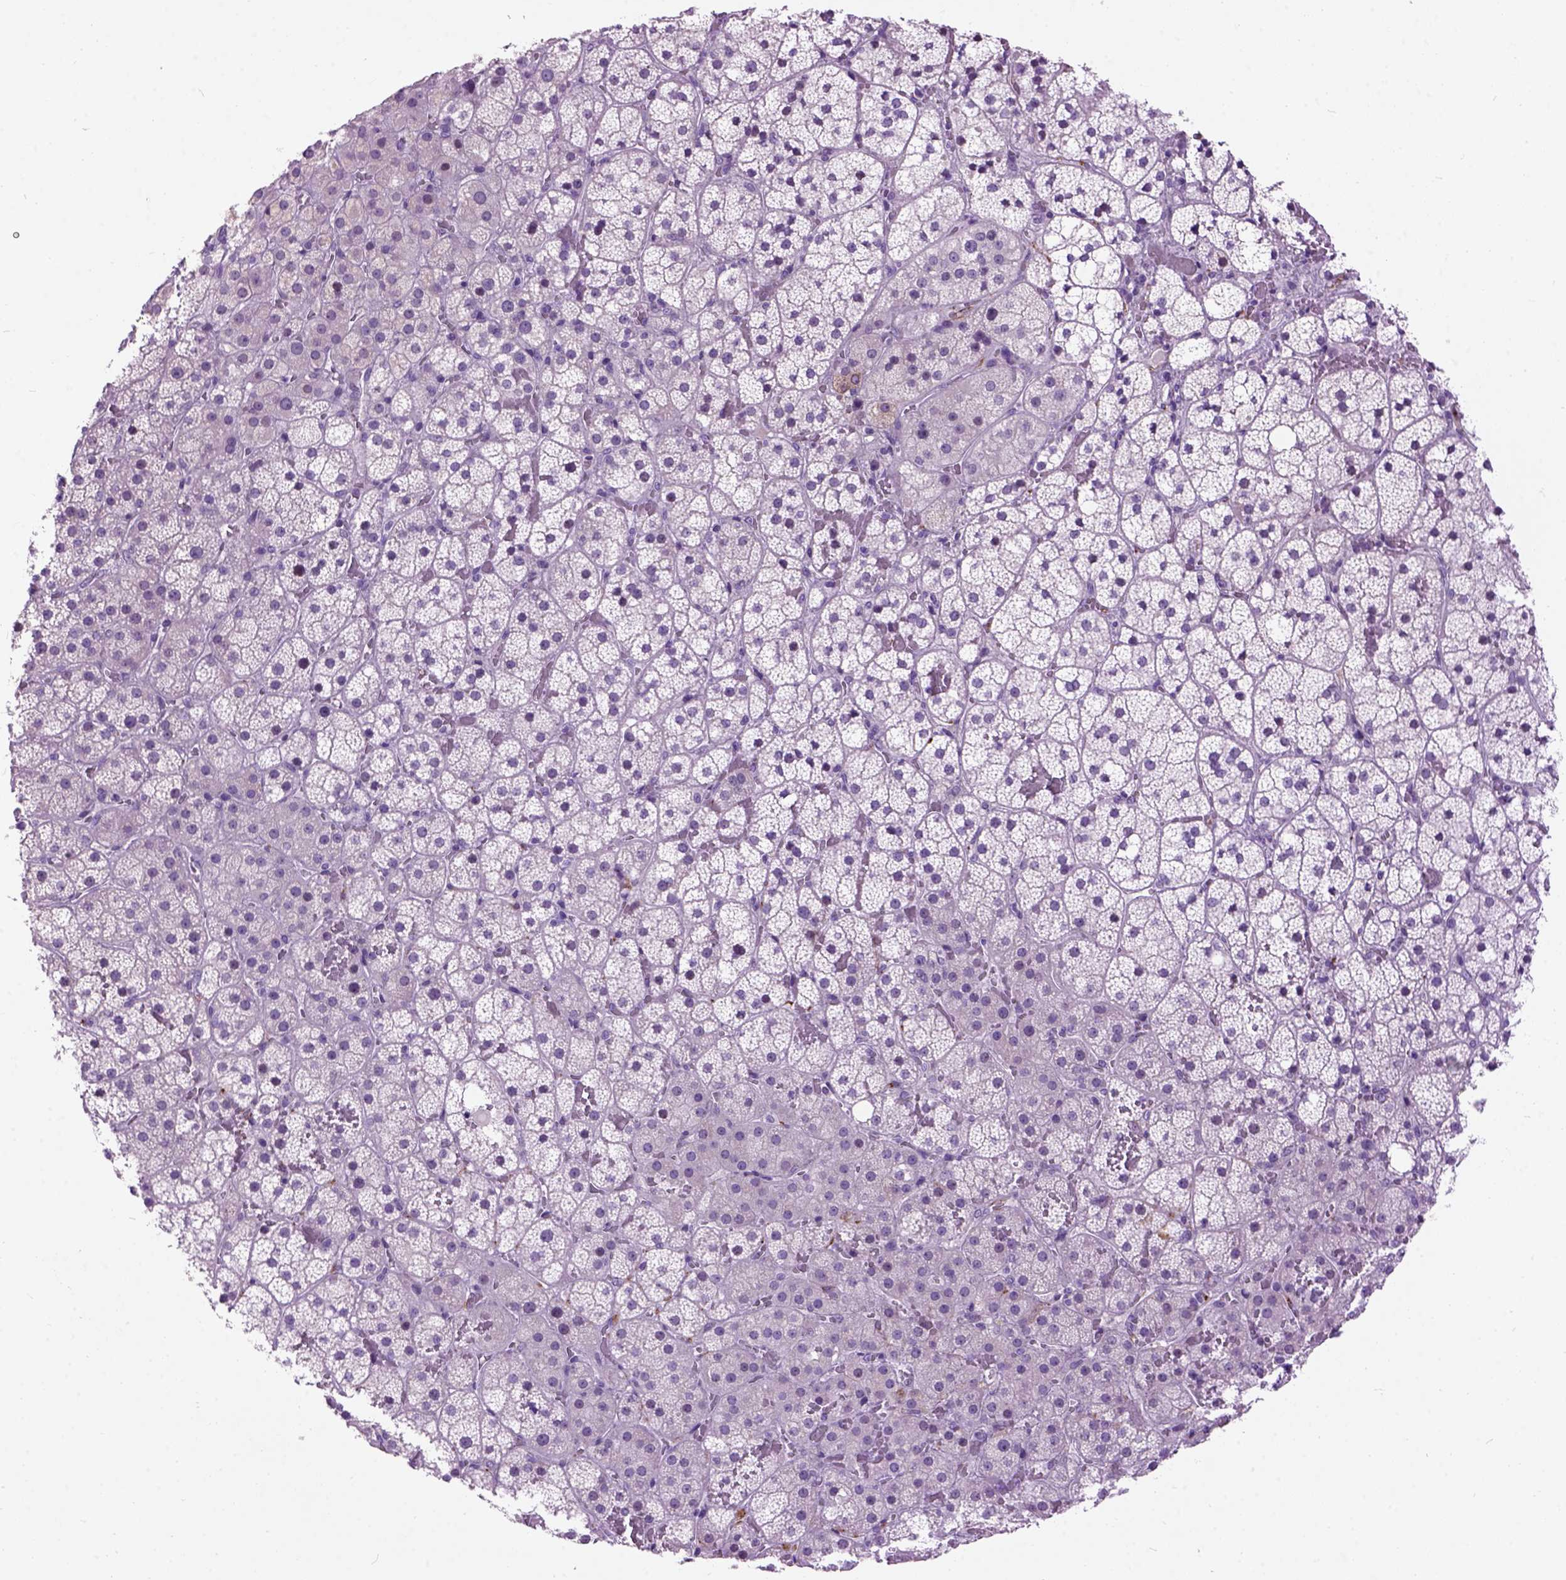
{"staining": {"intensity": "negative", "quantity": "none", "location": "none"}, "tissue": "adrenal gland", "cell_type": "Glandular cells", "image_type": "normal", "snomed": [{"axis": "morphology", "description": "Normal tissue, NOS"}, {"axis": "topography", "description": "Adrenal gland"}], "caption": "Immunohistochemistry of normal adrenal gland demonstrates no expression in glandular cells. Brightfield microscopy of immunohistochemistry stained with DAB (3,3'-diaminobenzidine) (brown) and hematoxylin (blue), captured at high magnification.", "gene": "MAPT", "patient": {"sex": "male", "age": 53}}